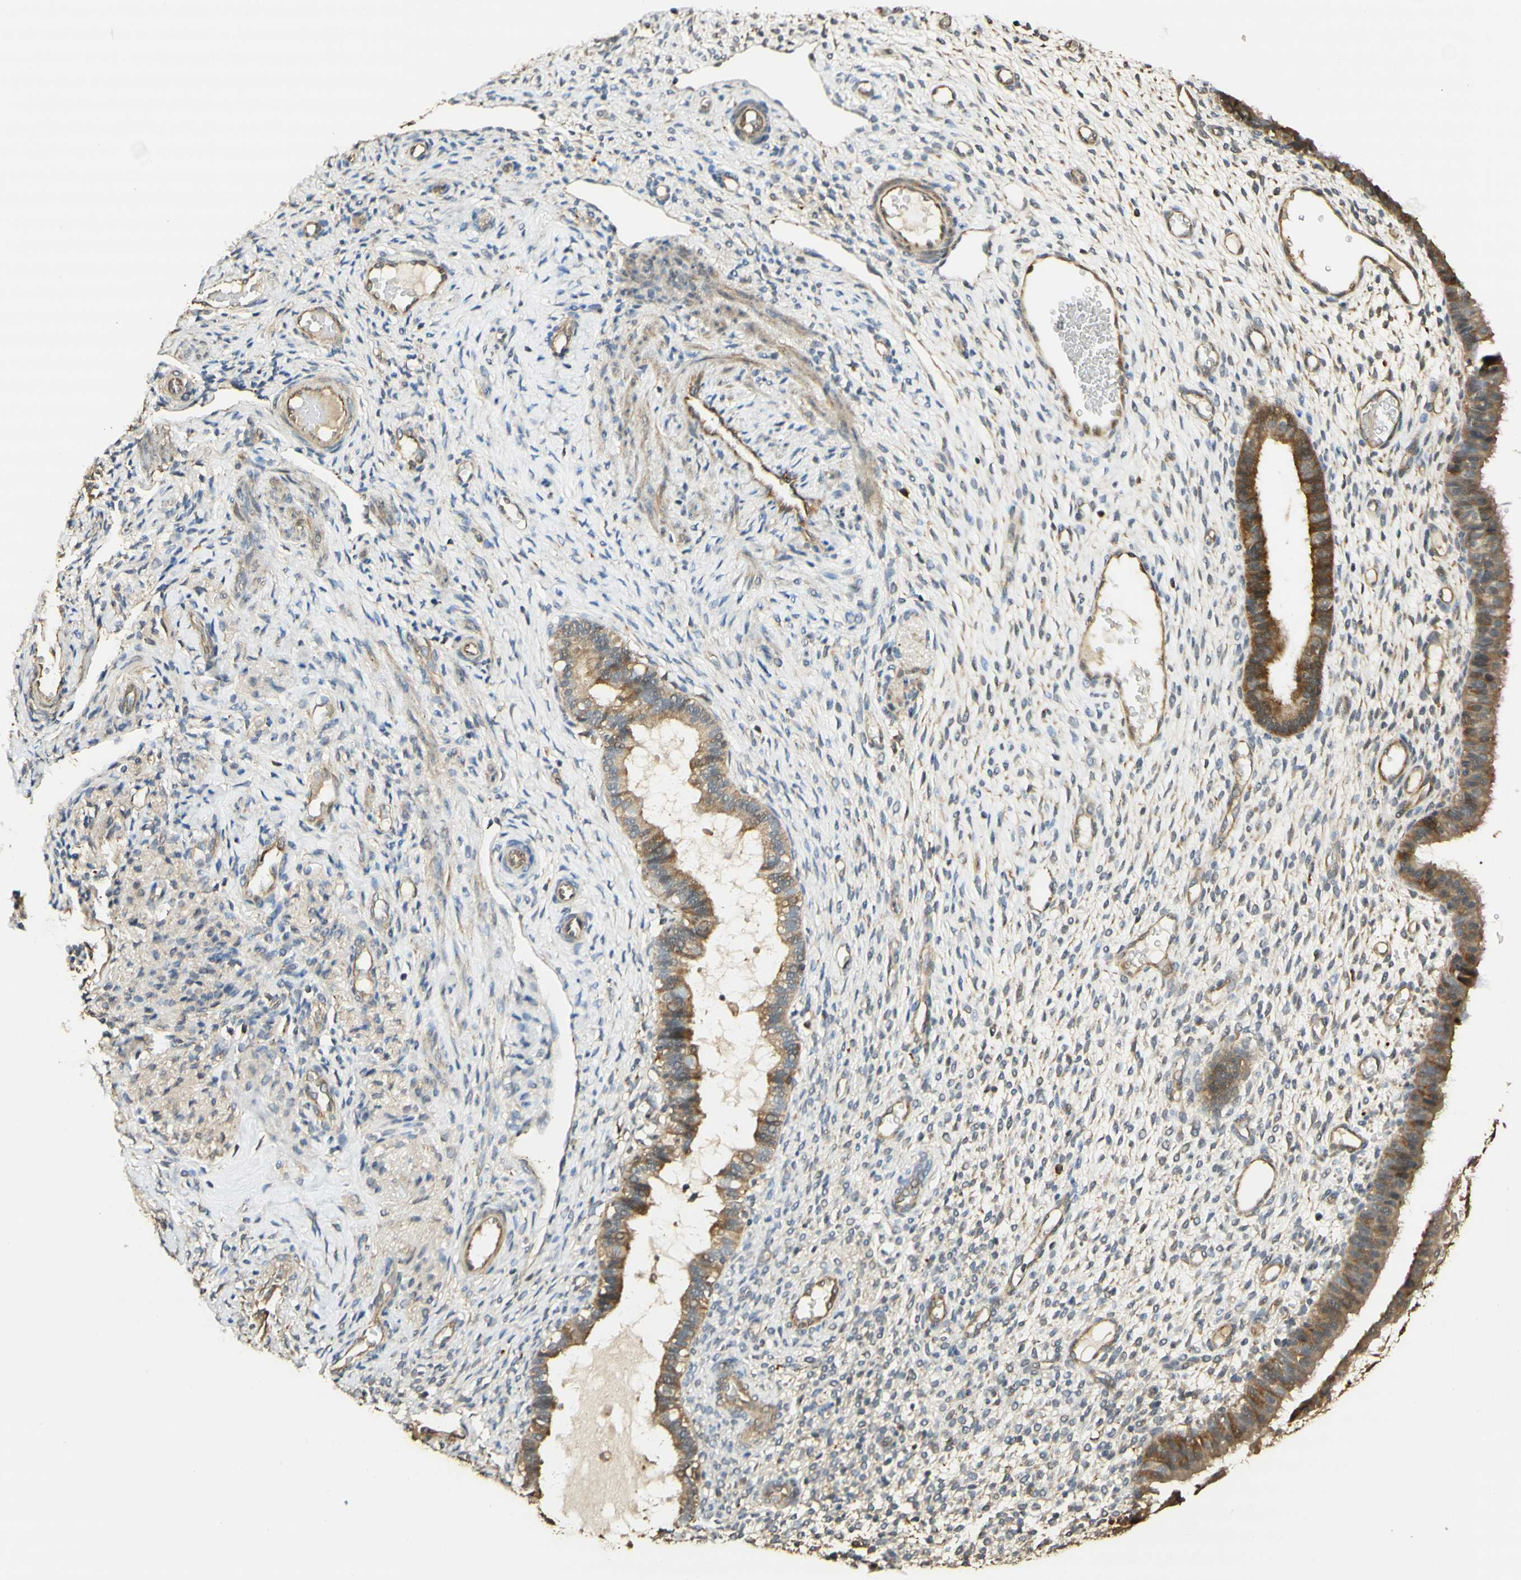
{"staining": {"intensity": "negative", "quantity": "none", "location": "none"}, "tissue": "endometrium", "cell_type": "Cells in endometrial stroma", "image_type": "normal", "snomed": [{"axis": "morphology", "description": "Normal tissue, NOS"}, {"axis": "topography", "description": "Endometrium"}], "caption": "Histopathology image shows no protein staining in cells in endometrial stroma of benign endometrium. (DAB IHC, high magnification).", "gene": "AGER", "patient": {"sex": "female", "age": 61}}